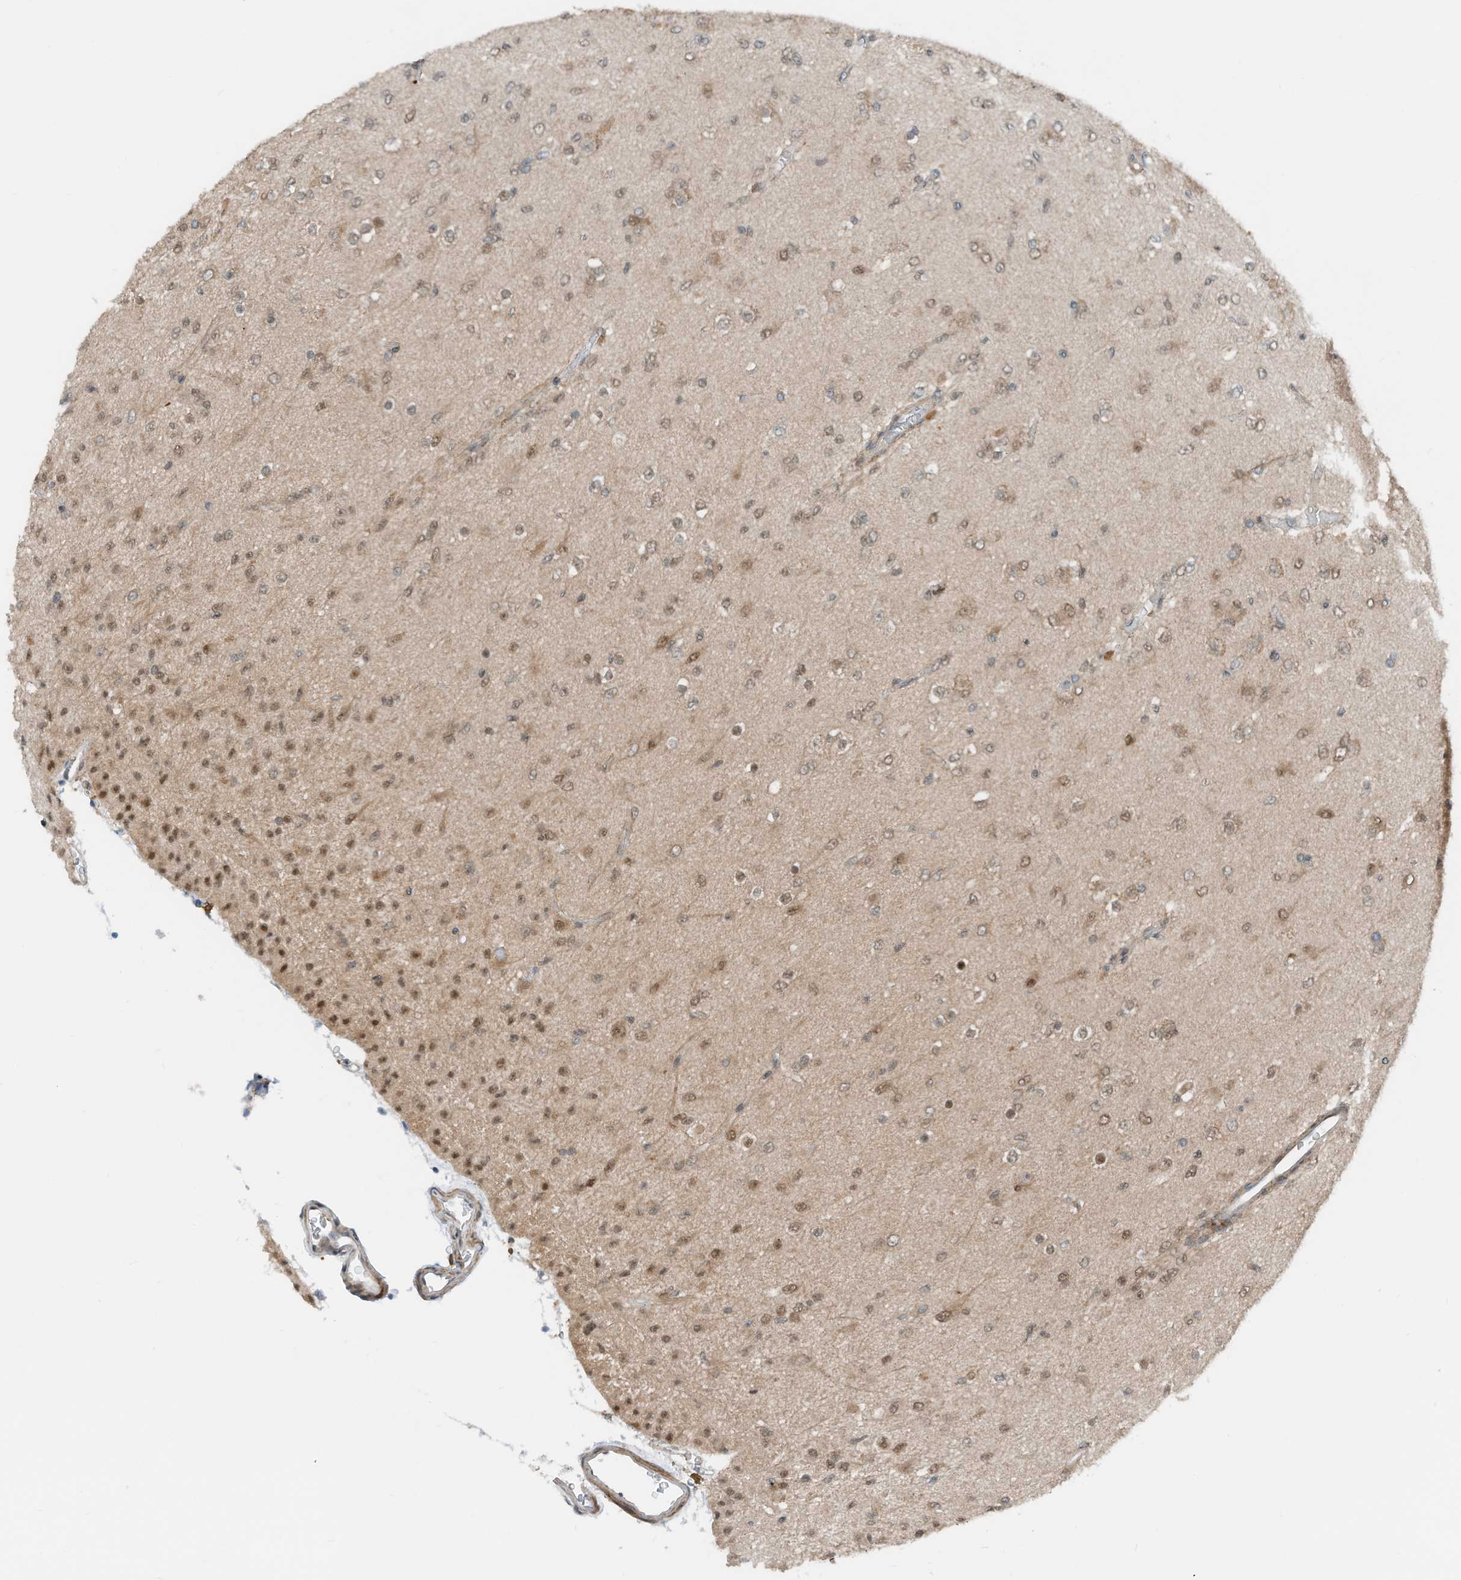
{"staining": {"intensity": "moderate", "quantity": "25%-75%", "location": "nuclear"}, "tissue": "glioma", "cell_type": "Tumor cells", "image_type": "cancer", "snomed": [{"axis": "morphology", "description": "Glioma, malignant, Low grade"}, {"axis": "topography", "description": "Brain"}], "caption": "Immunohistochemistry photomicrograph of glioma stained for a protein (brown), which shows medium levels of moderate nuclear expression in about 25%-75% of tumor cells.", "gene": "RMND1", "patient": {"sex": "male", "age": 65}}